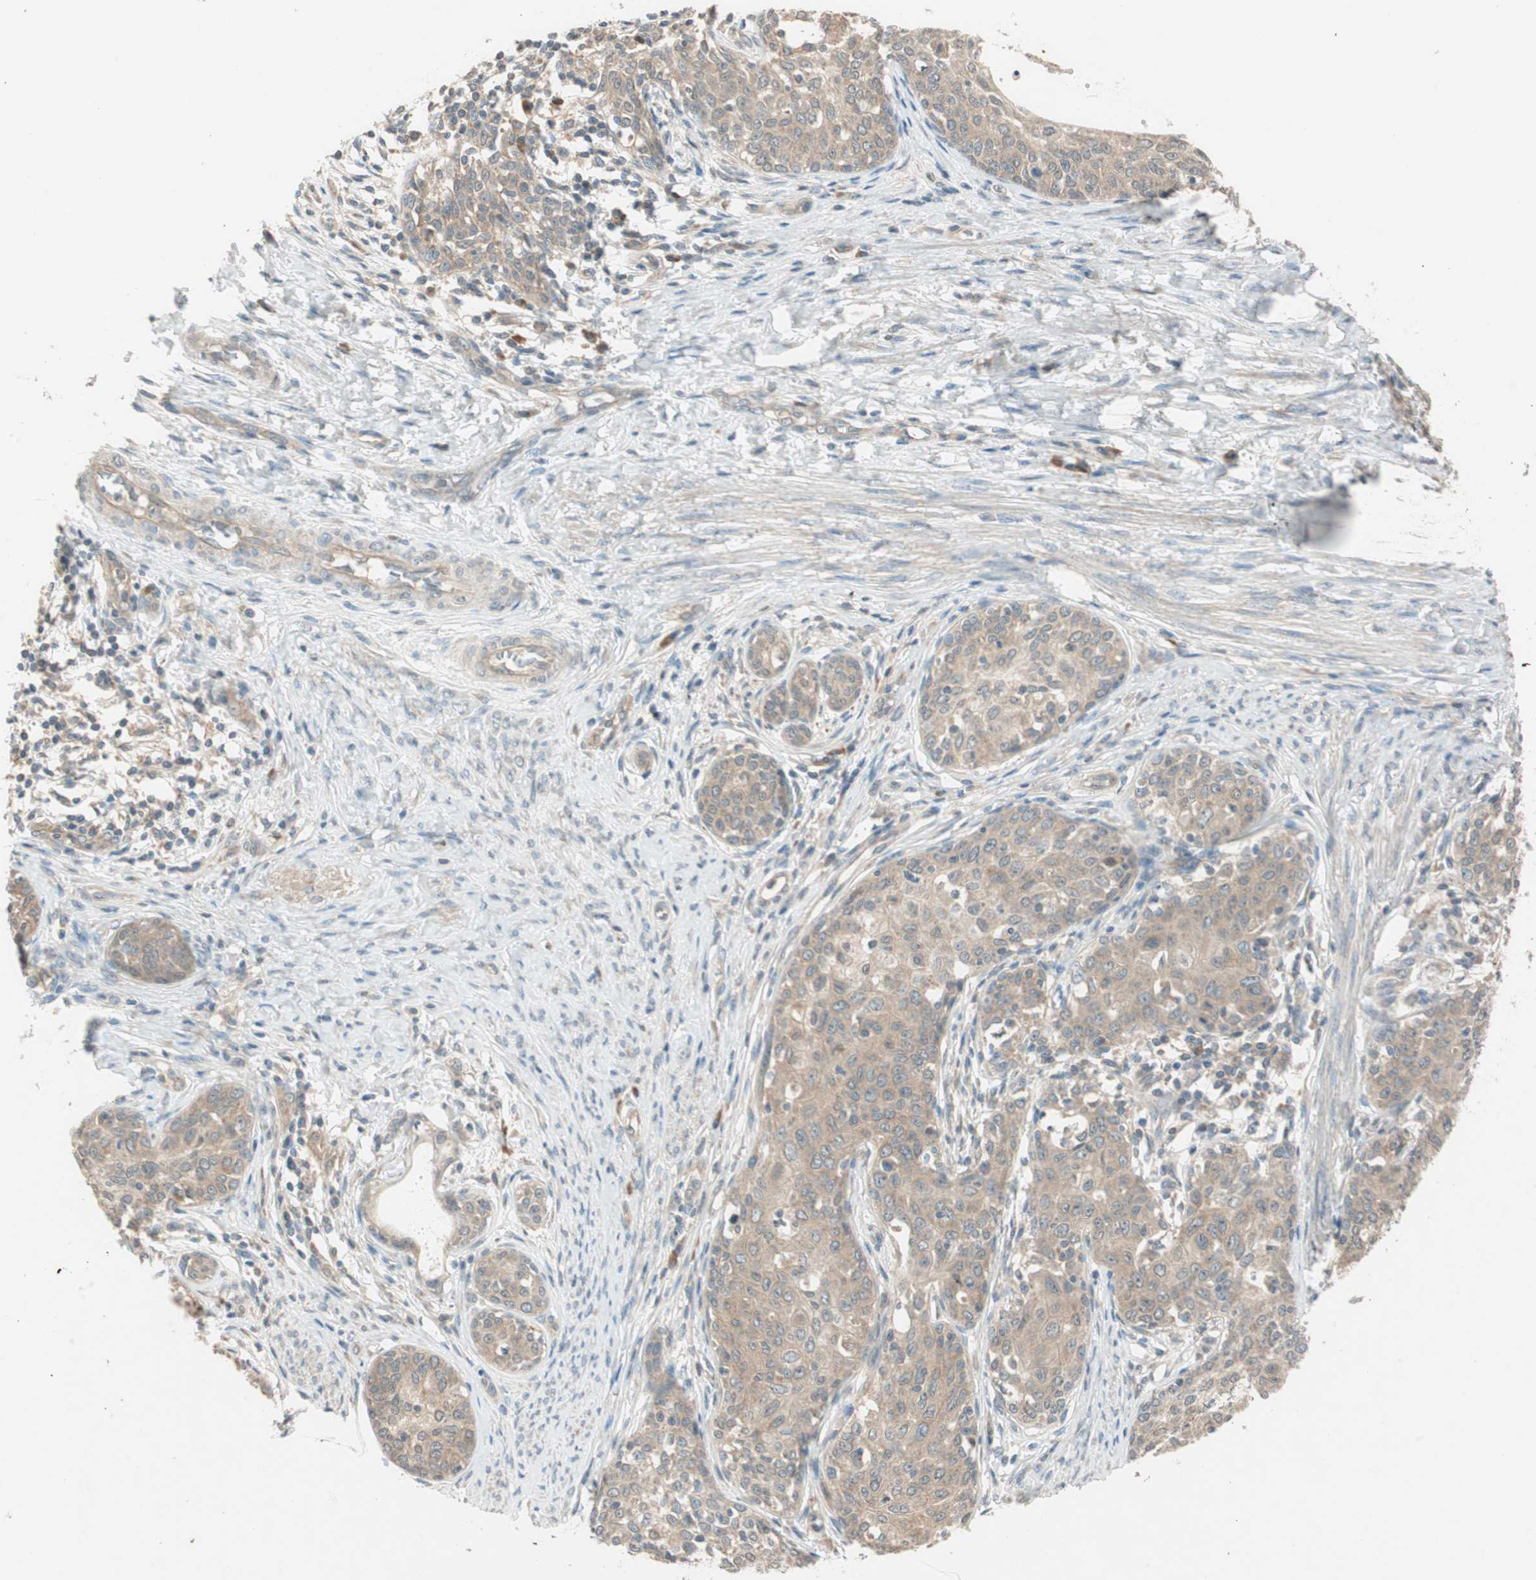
{"staining": {"intensity": "weak", "quantity": ">75%", "location": "cytoplasmic/membranous"}, "tissue": "cervical cancer", "cell_type": "Tumor cells", "image_type": "cancer", "snomed": [{"axis": "morphology", "description": "Squamous cell carcinoma, NOS"}, {"axis": "morphology", "description": "Adenocarcinoma, NOS"}, {"axis": "topography", "description": "Cervix"}], "caption": "Weak cytoplasmic/membranous positivity for a protein is present in about >75% of tumor cells of cervical cancer using immunohistochemistry.", "gene": "NCLN", "patient": {"sex": "female", "age": 52}}